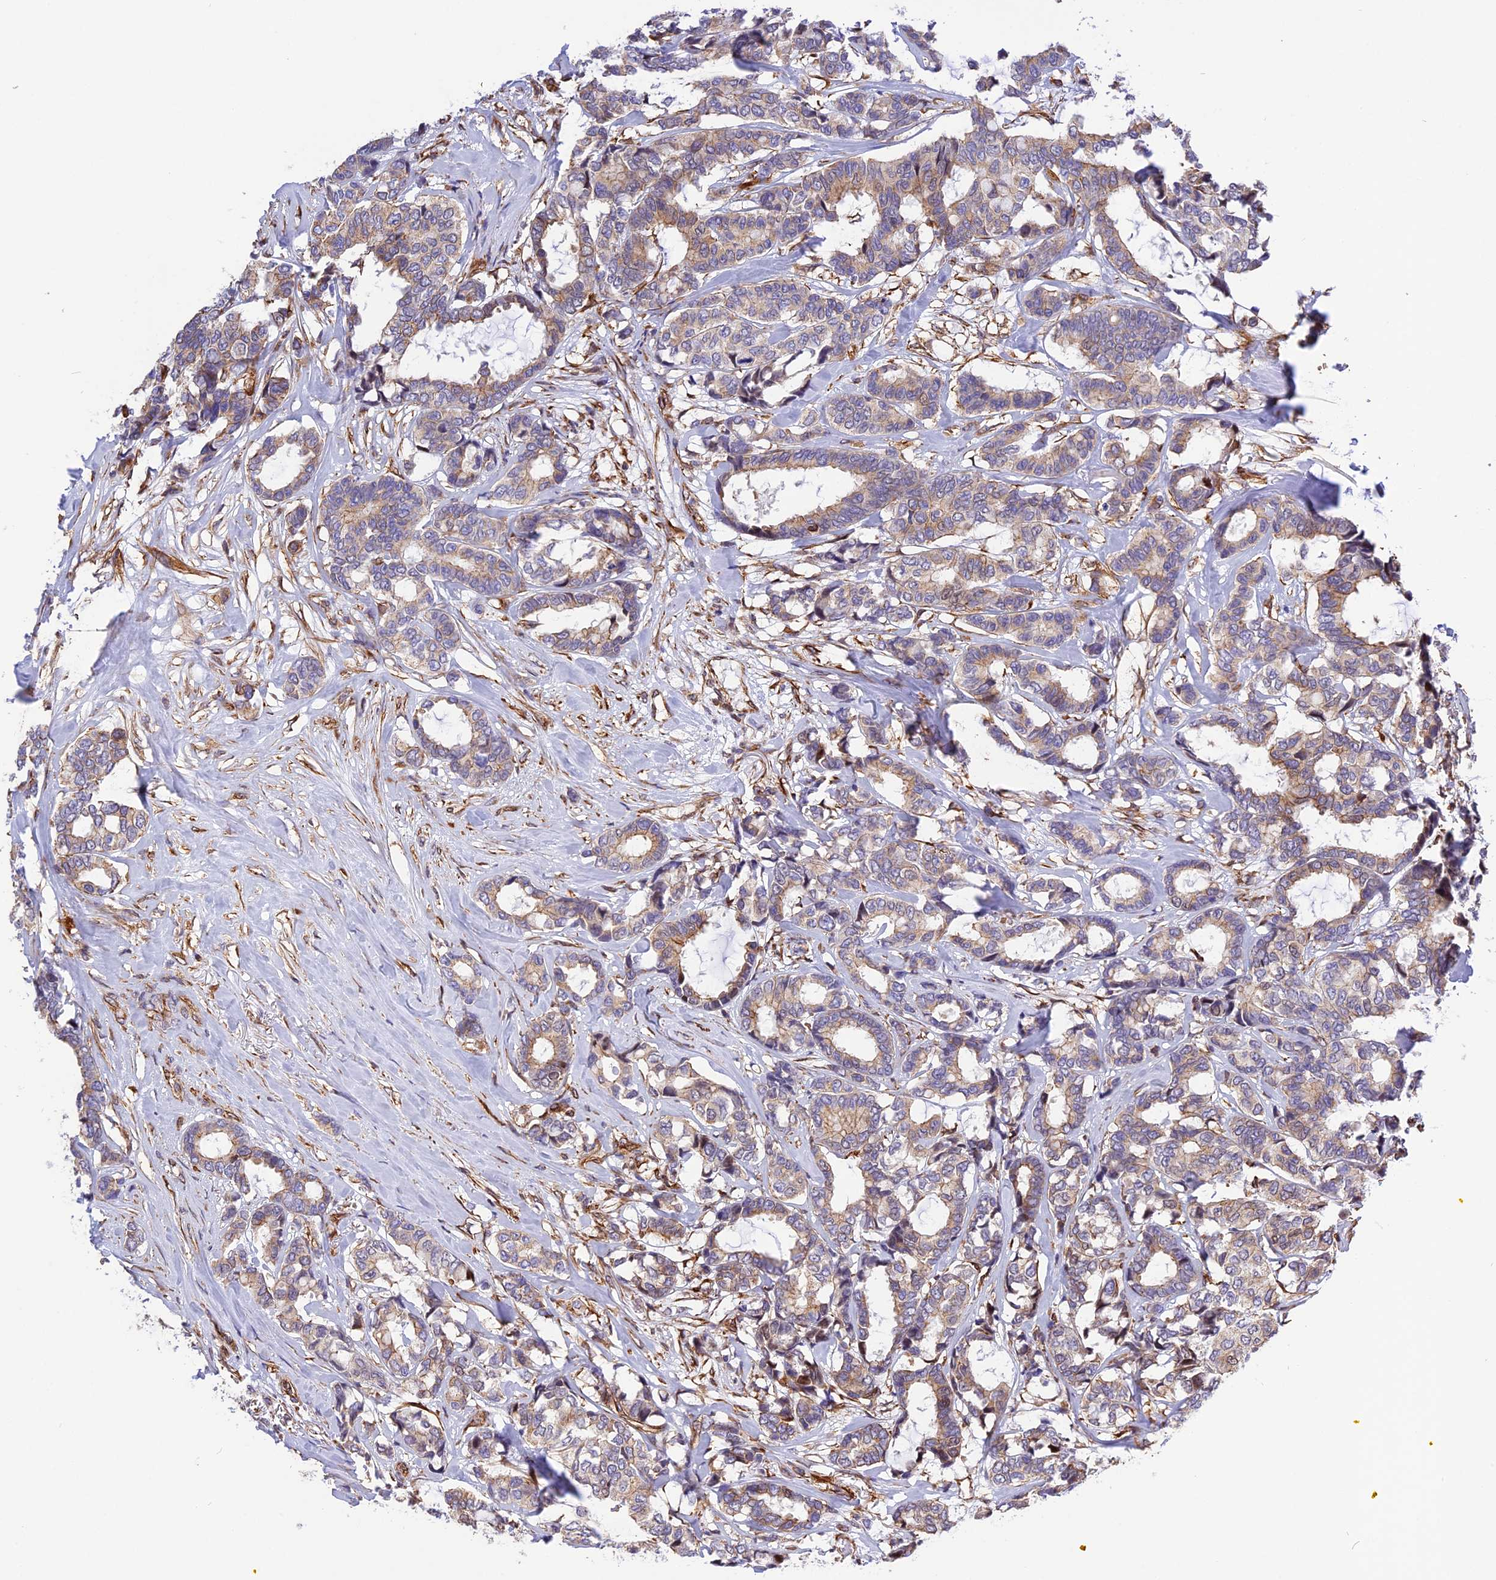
{"staining": {"intensity": "weak", "quantity": "25%-75%", "location": "cytoplasmic/membranous"}, "tissue": "breast cancer", "cell_type": "Tumor cells", "image_type": "cancer", "snomed": [{"axis": "morphology", "description": "Duct carcinoma"}, {"axis": "topography", "description": "Breast"}], "caption": "Breast cancer (intraductal carcinoma) stained for a protein shows weak cytoplasmic/membranous positivity in tumor cells.", "gene": "R3HDM4", "patient": {"sex": "female", "age": 87}}